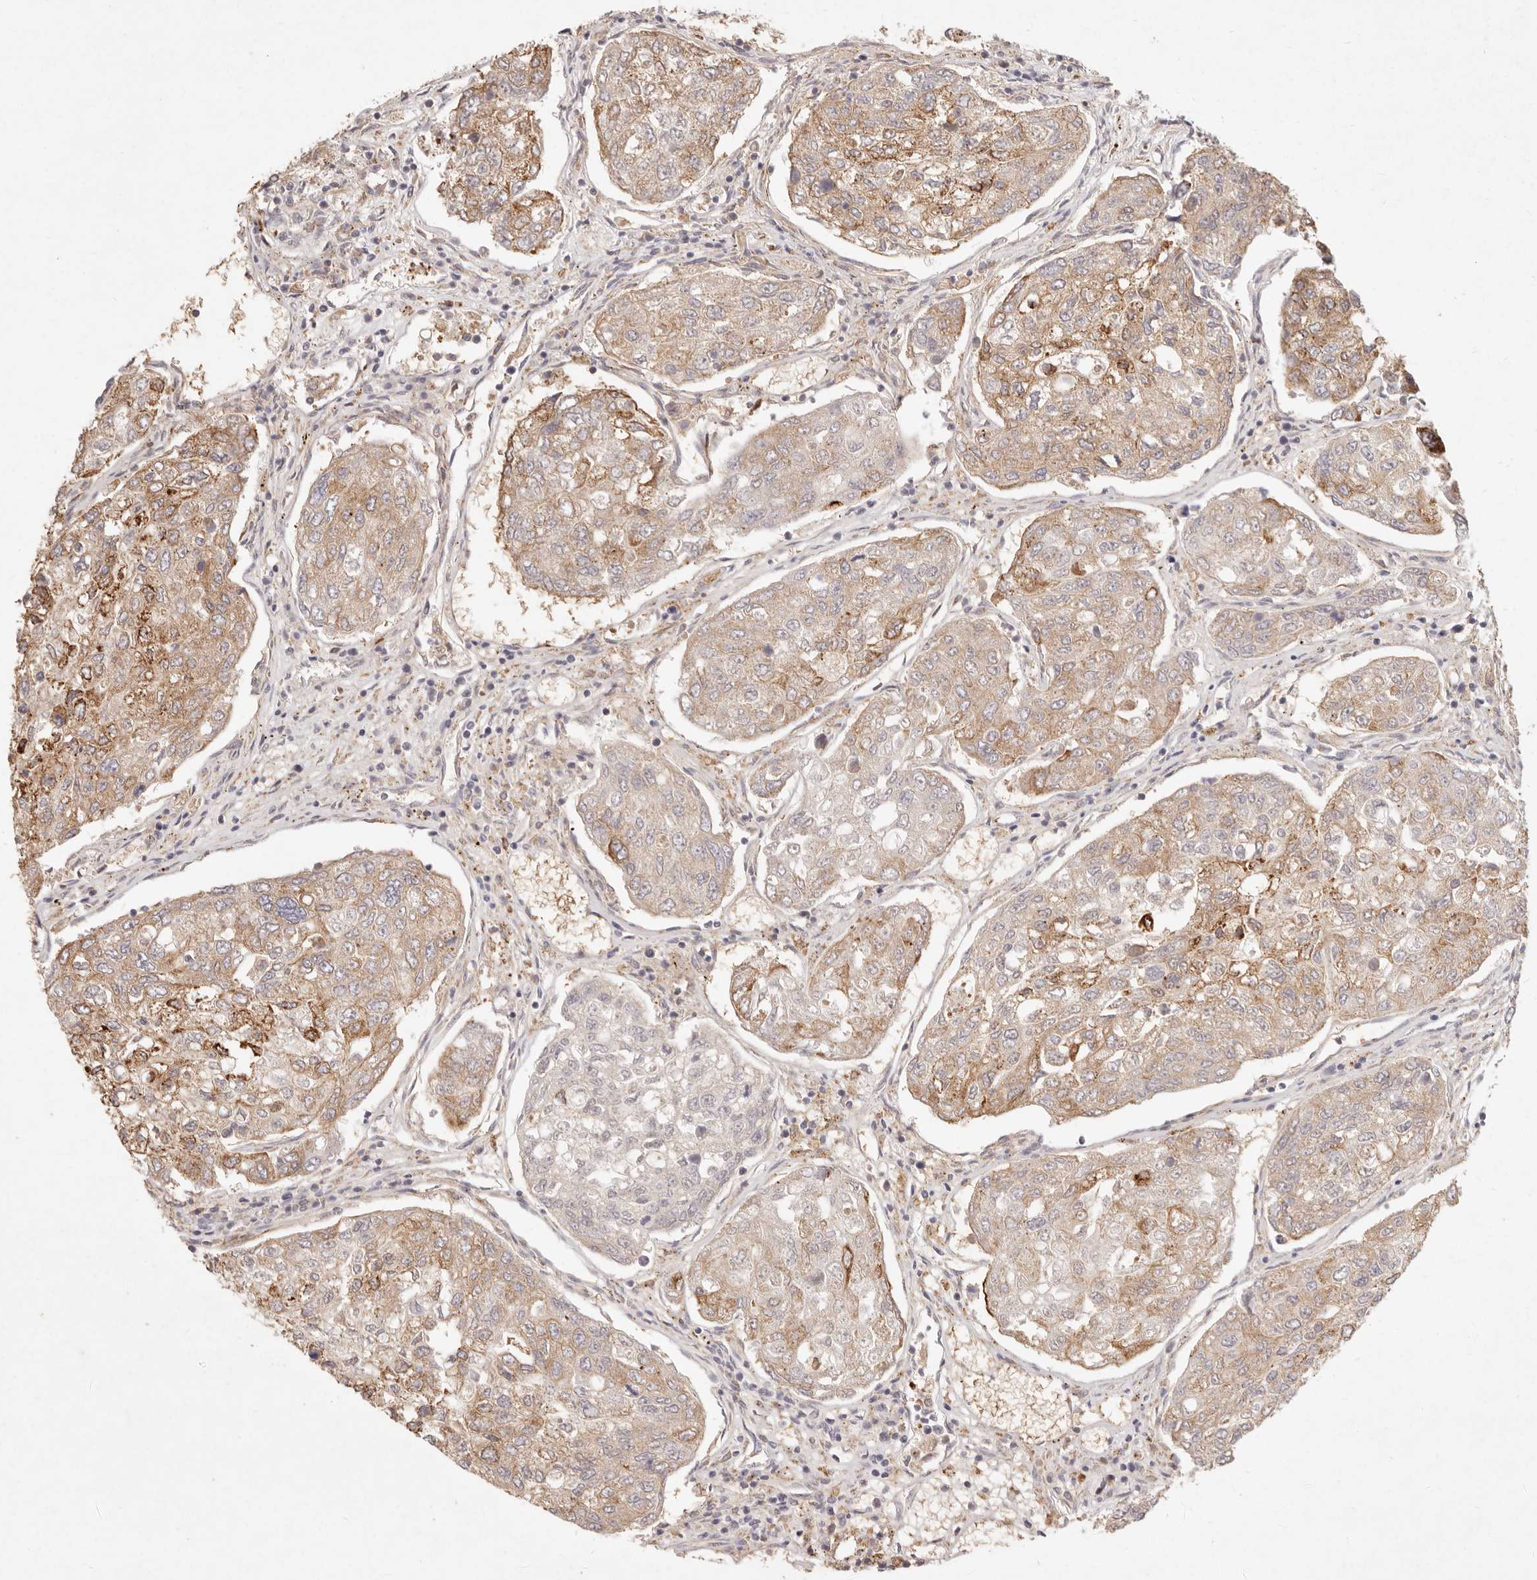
{"staining": {"intensity": "moderate", "quantity": "25%-75%", "location": "cytoplasmic/membranous"}, "tissue": "urothelial cancer", "cell_type": "Tumor cells", "image_type": "cancer", "snomed": [{"axis": "morphology", "description": "Urothelial carcinoma, High grade"}, {"axis": "topography", "description": "Lymph node"}, {"axis": "topography", "description": "Urinary bladder"}], "caption": "Tumor cells exhibit medium levels of moderate cytoplasmic/membranous expression in approximately 25%-75% of cells in human urothelial cancer.", "gene": "C1orf127", "patient": {"sex": "male", "age": 51}}